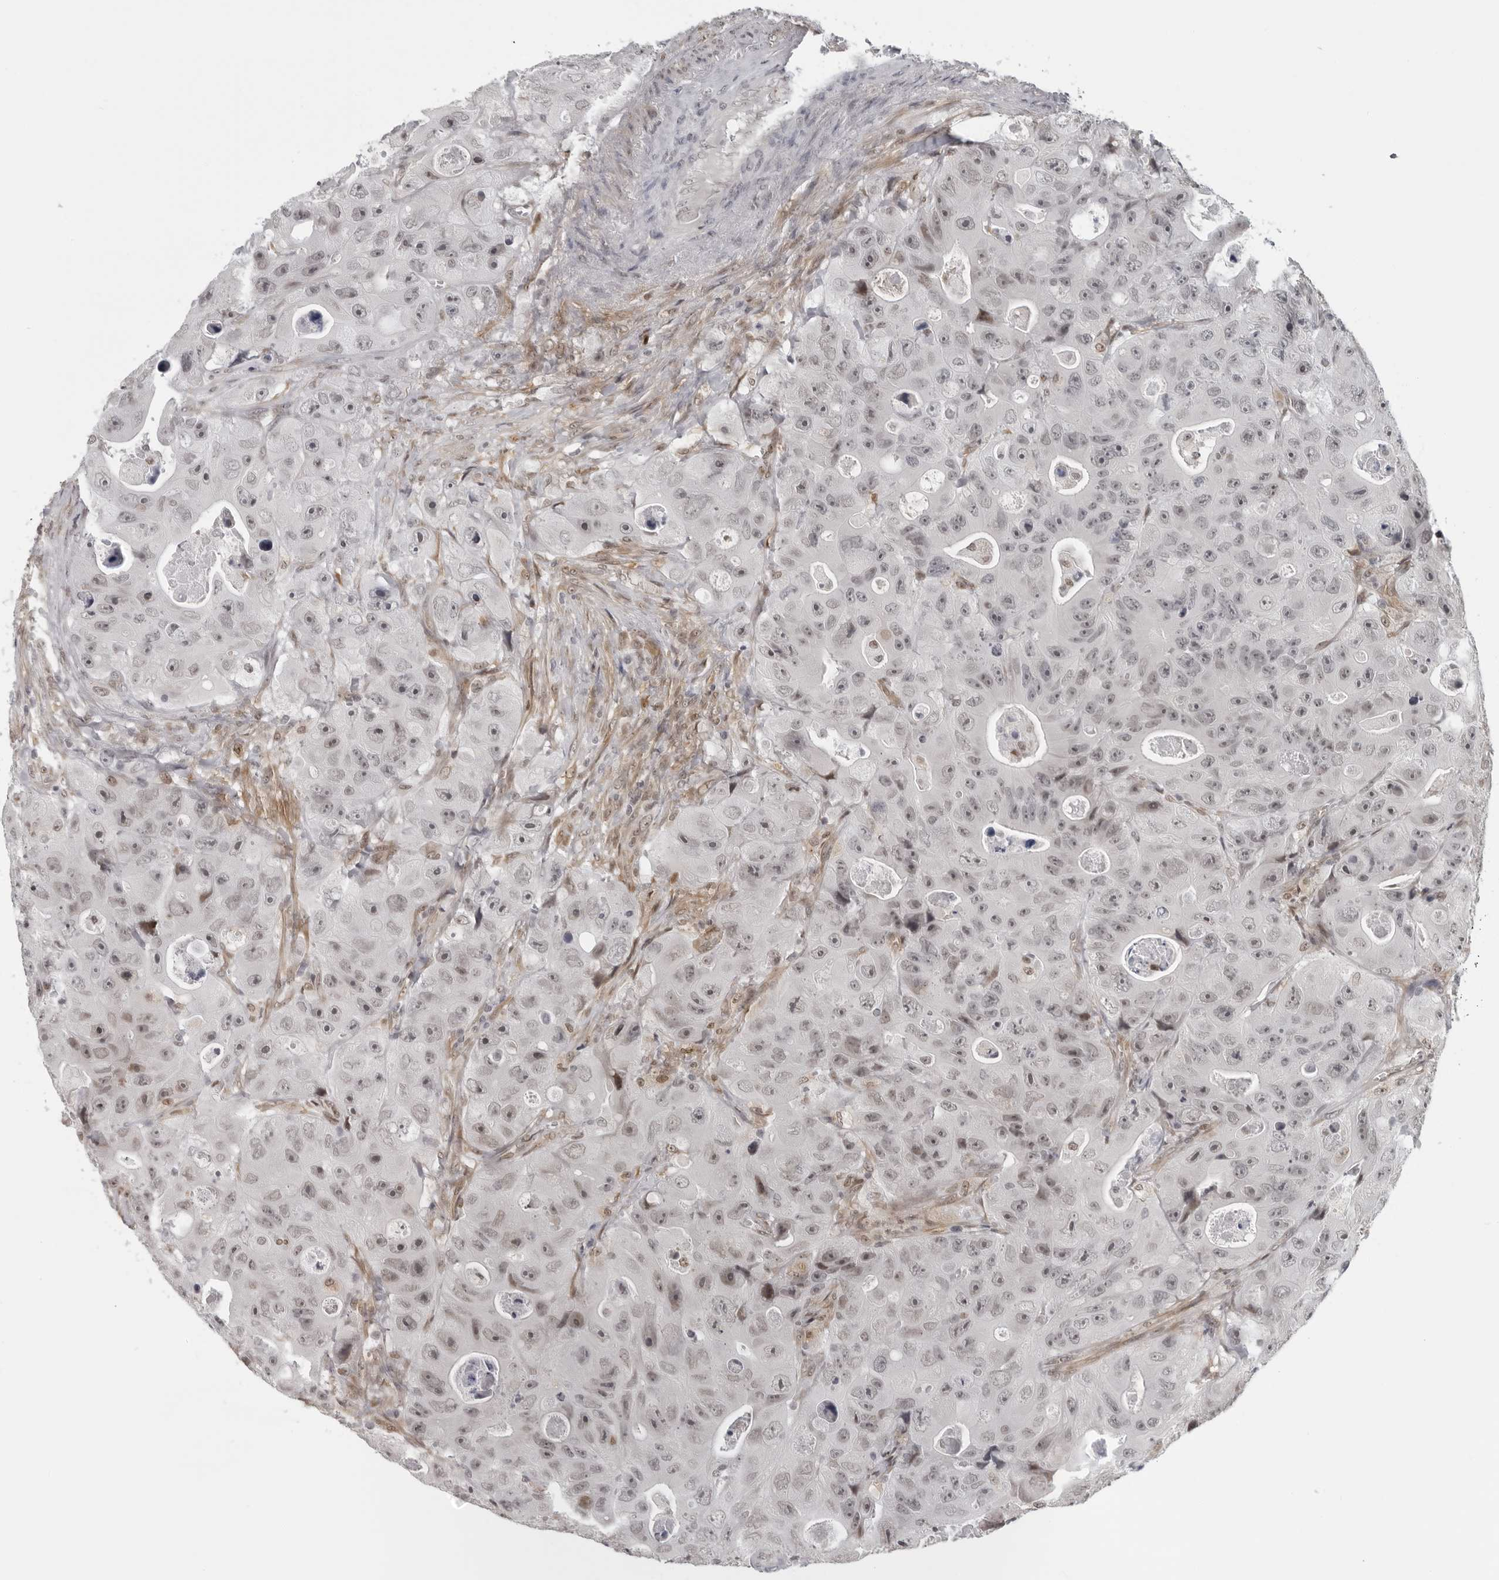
{"staining": {"intensity": "weak", "quantity": "<25%", "location": "nuclear"}, "tissue": "colorectal cancer", "cell_type": "Tumor cells", "image_type": "cancer", "snomed": [{"axis": "morphology", "description": "Adenocarcinoma, NOS"}, {"axis": "topography", "description": "Colon"}], "caption": "DAB (3,3'-diaminobenzidine) immunohistochemical staining of human colorectal adenocarcinoma shows no significant staining in tumor cells. (DAB immunohistochemistry (IHC), high magnification).", "gene": "MAF", "patient": {"sex": "female", "age": 46}}